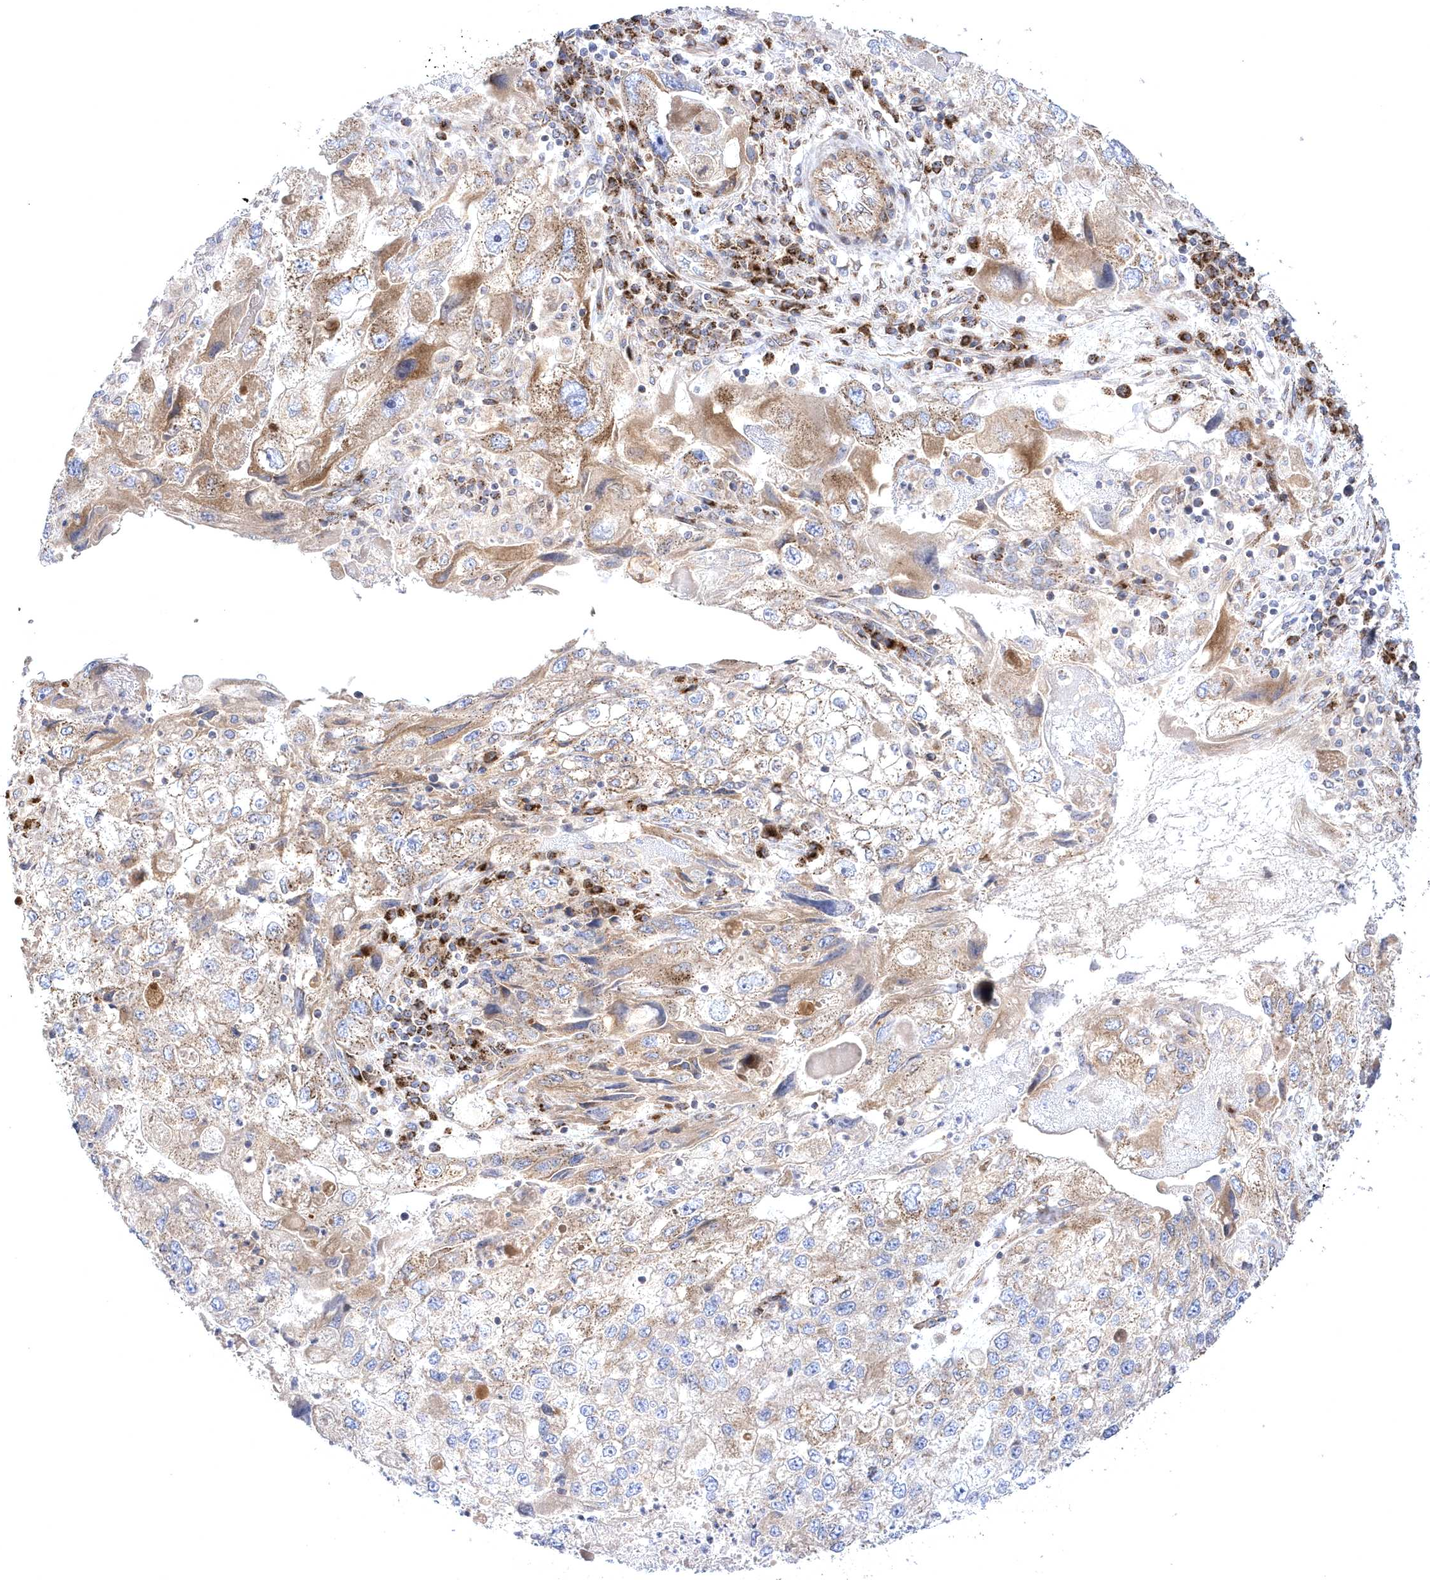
{"staining": {"intensity": "weak", "quantity": "25%-75%", "location": "cytoplasmic/membranous"}, "tissue": "endometrial cancer", "cell_type": "Tumor cells", "image_type": "cancer", "snomed": [{"axis": "morphology", "description": "Adenocarcinoma, NOS"}, {"axis": "topography", "description": "Endometrium"}], "caption": "This is an image of IHC staining of endometrial cancer, which shows weak positivity in the cytoplasmic/membranous of tumor cells.", "gene": "COPB2", "patient": {"sex": "female", "age": 49}}